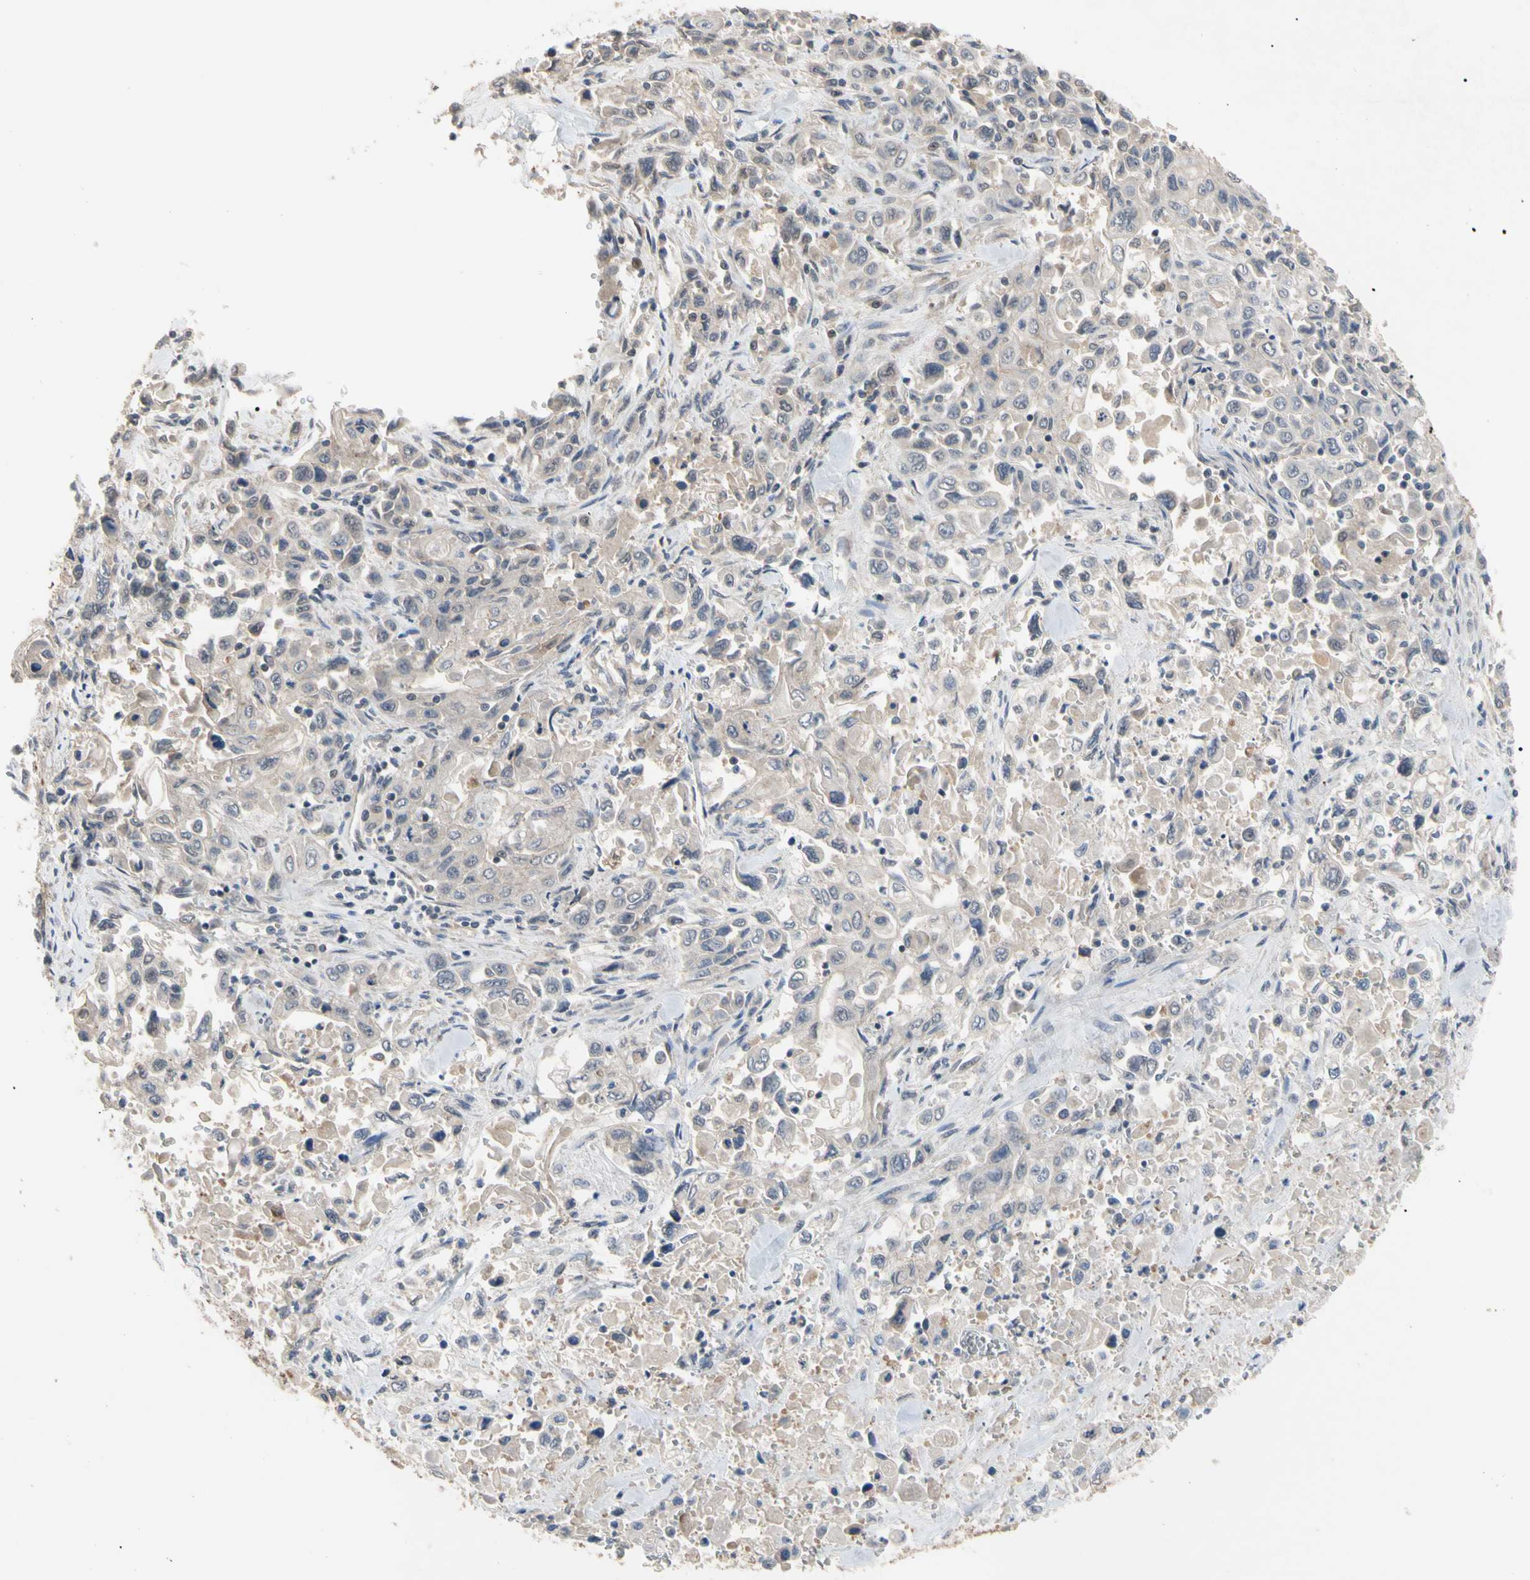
{"staining": {"intensity": "moderate", "quantity": ">75%", "location": "cytoplasmic/membranous"}, "tissue": "pancreatic cancer", "cell_type": "Tumor cells", "image_type": "cancer", "snomed": [{"axis": "morphology", "description": "Adenocarcinoma, NOS"}, {"axis": "topography", "description": "Pancreas"}], "caption": "Protein expression analysis of human adenocarcinoma (pancreatic) reveals moderate cytoplasmic/membranous expression in approximately >75% of tumor cells.", "gene": "DPP8", "patient": {"sex": "male", "age": 70}}